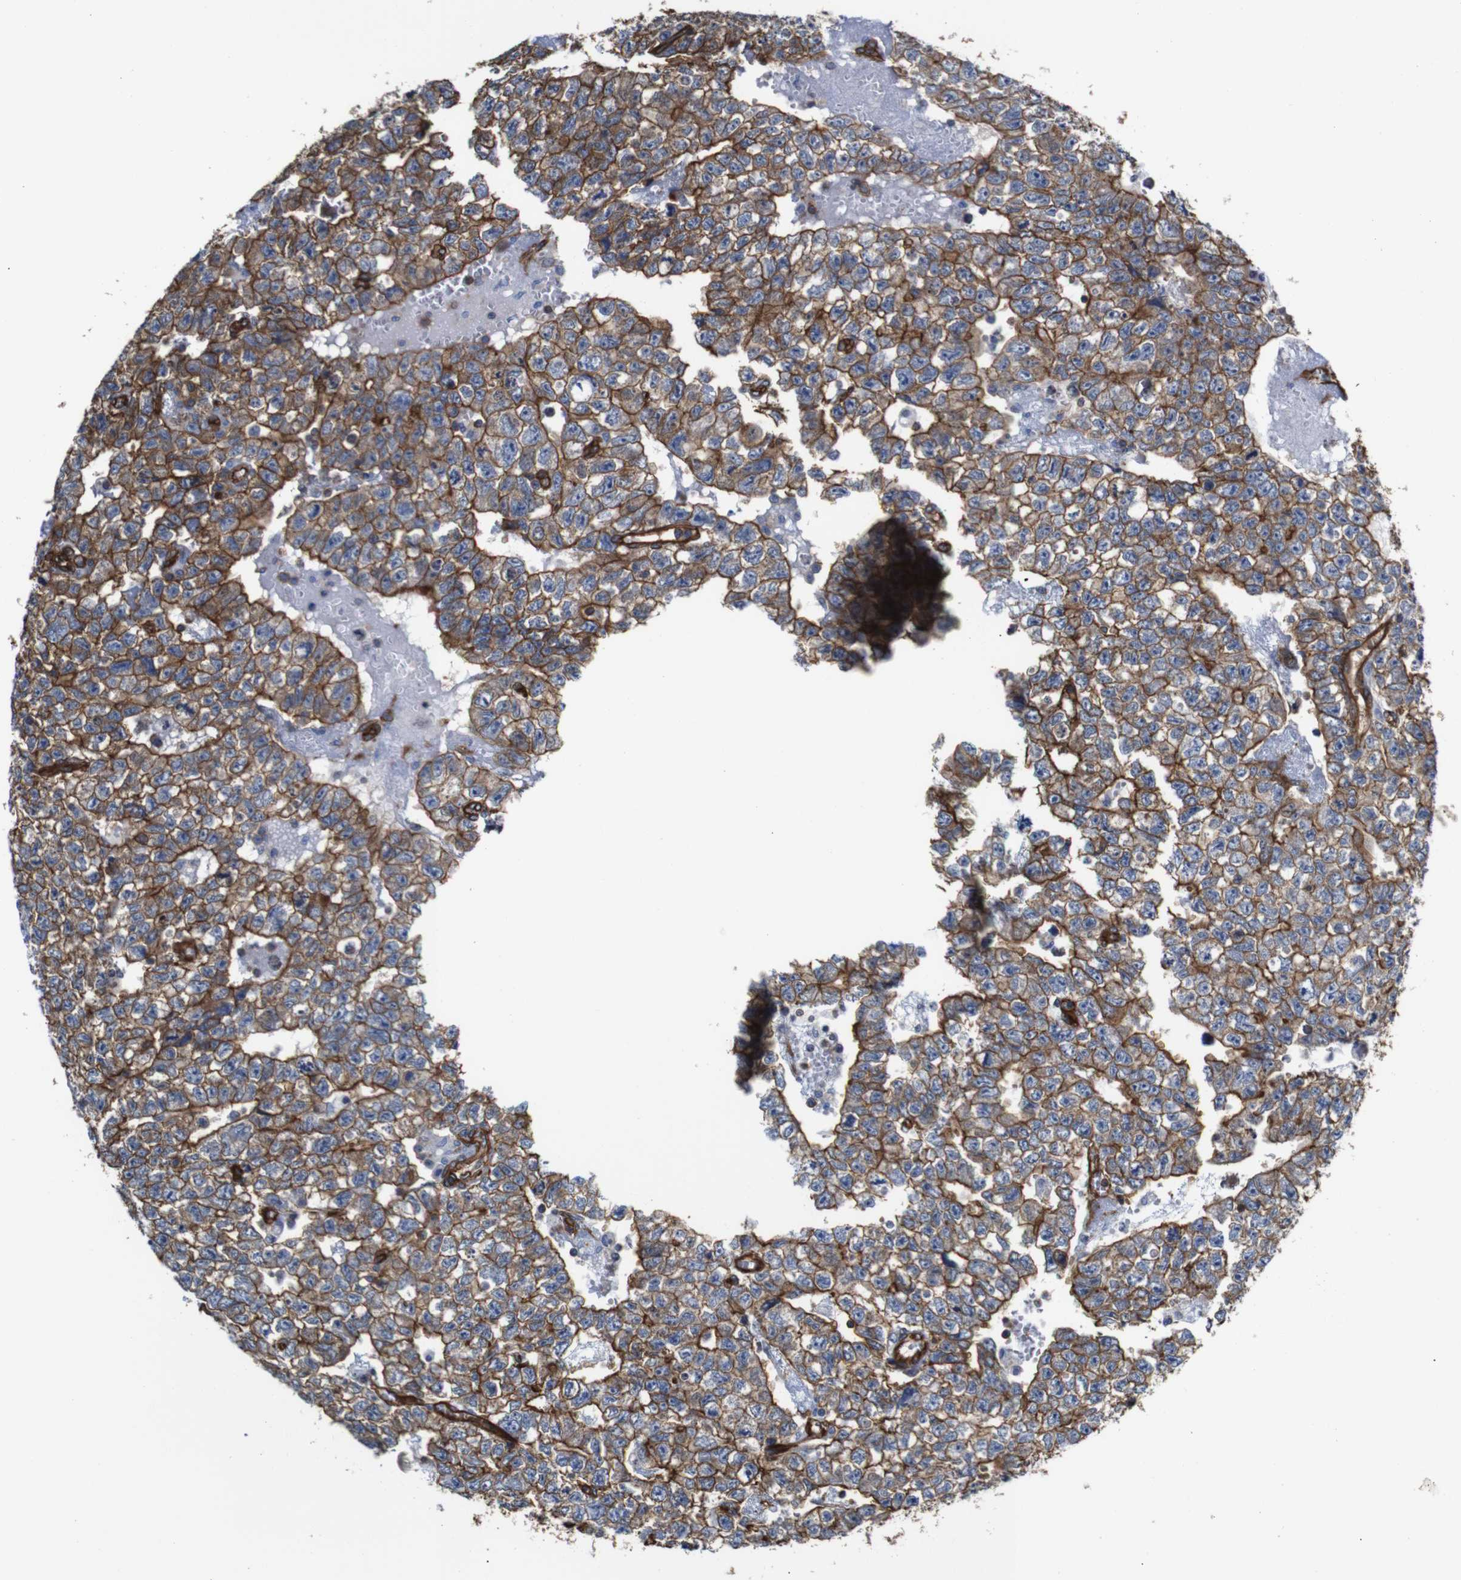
{"staining": {"intensity": "moderate", "quantity": ">75%", "location": "cytoplasmic/membranous"}, "tissue": "testis cancer", "cell_type": "Tumor cells", "image_type": "cancer", "snomed": [{"axis": "morphology", "description": "Seminoma, NOS"}, {"axis": "morphology", "description": "Carcinoma, Embryonal, NOS"}, {"axis": "topography", "description": "Testis"}], "caption": "Immunohistochemical staining of seminoma (testis) displays moderate cytoplasmic/membranous protein expression in approximately >75% of tumor cells.", "gene": "SPTBN1", "patient": {"sex": "male", "age": 38}}